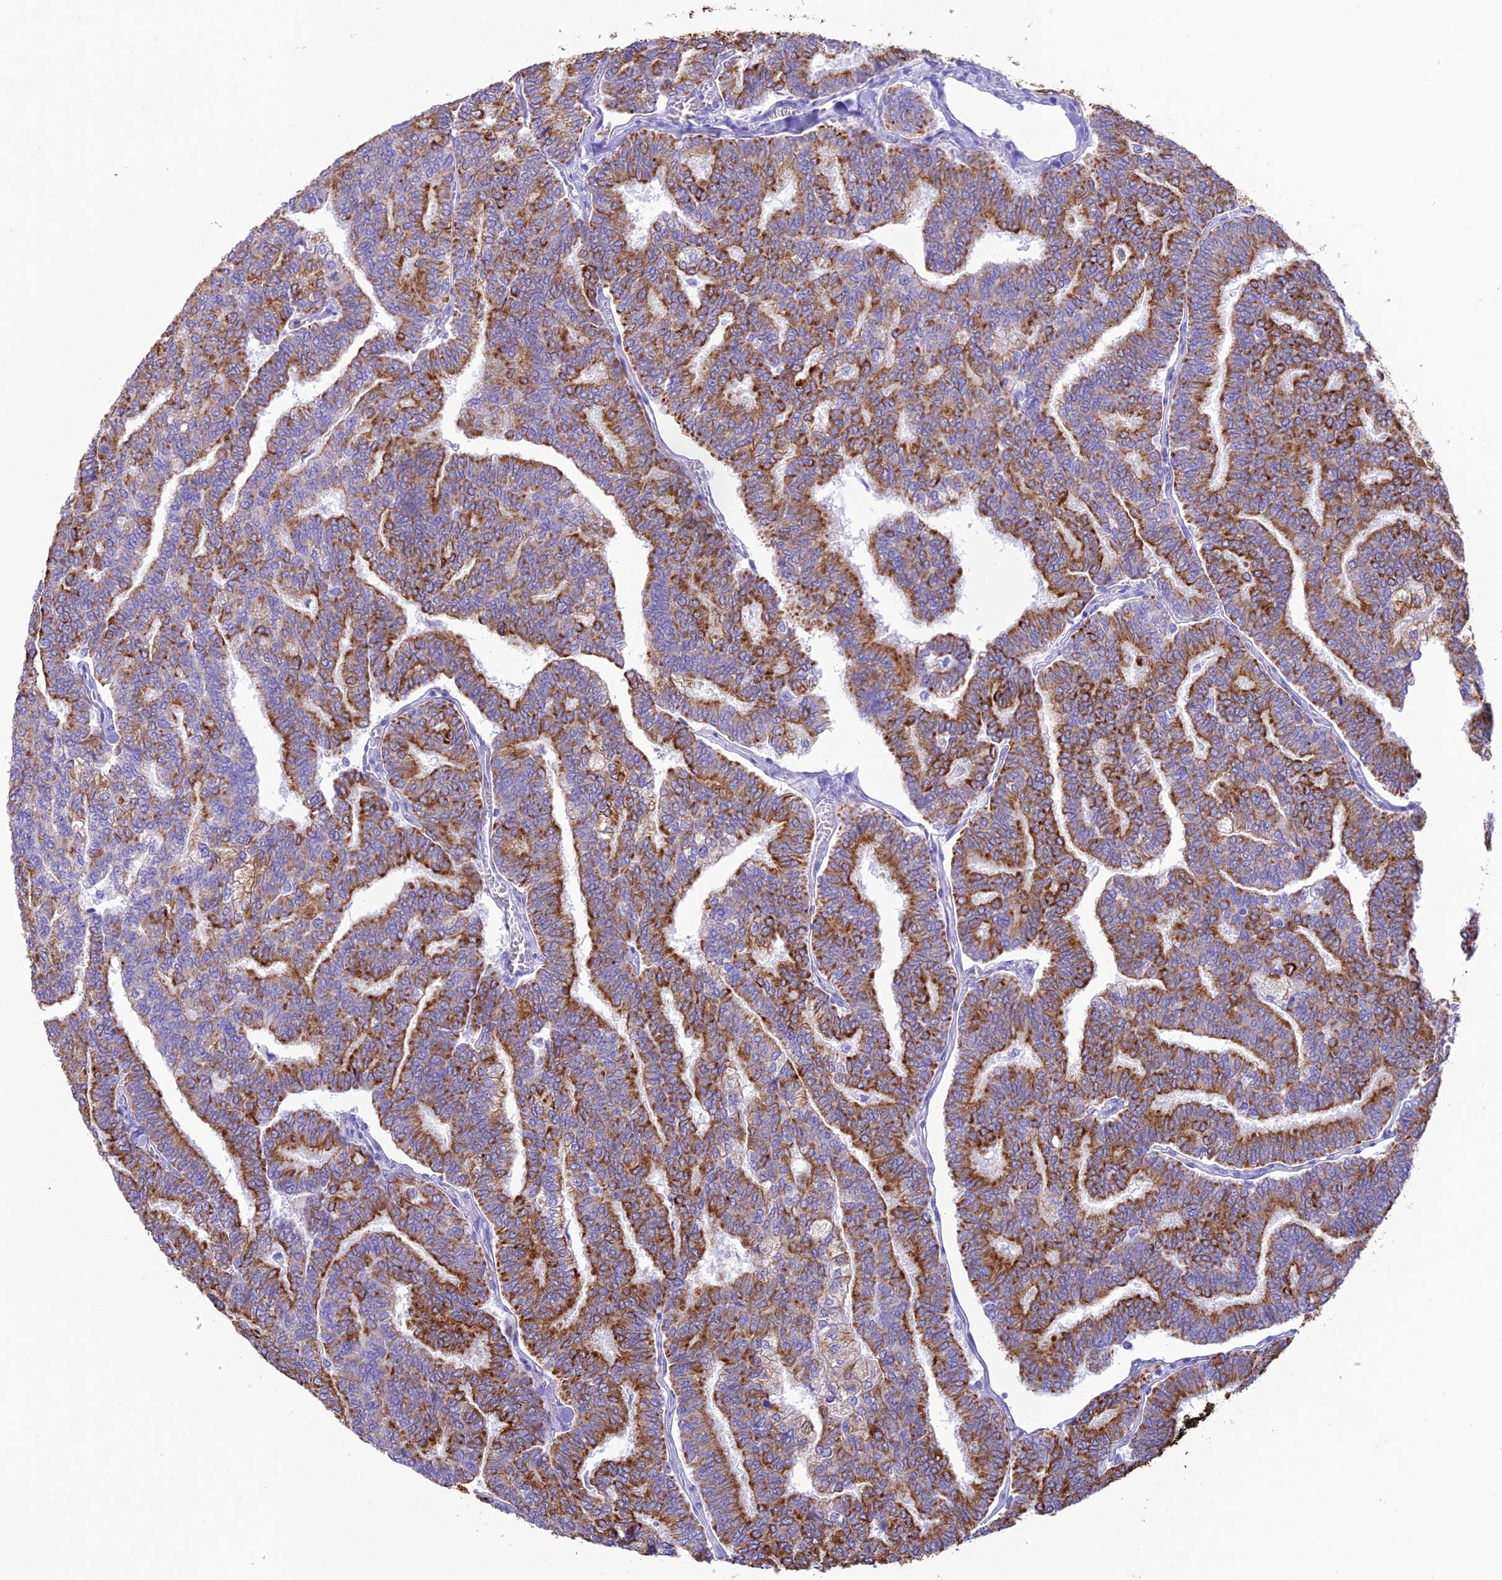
{"staining": {"intensity": "moderate", "quantity": ">75%", "location": "cytoplasmic/membranous"}, "tissue": "thyroid cancer", "cell_type": "Tumor cells", "image_type": "cancer", "snomed": [{"axis": "morphology", "description": "Papillary adenocarcinoma, NOS"}, {"axis": "topography", "description": "Thyroid gland"}], "caption": "Tumor cells demonstrate medium levels of moderate cytoplasmic/membranous positivity in about >75% of cells in thyroid papillary adenocarcinoma. The staining was performed using DAB (3,3'-diaminobenzidine) to visualize the protein expression in brown, while the nuclei were stained in blue with hematoxylin (Magnification: 20x).", "gene": "VPS52", "patient": {"sex": "female", "age": 35}}